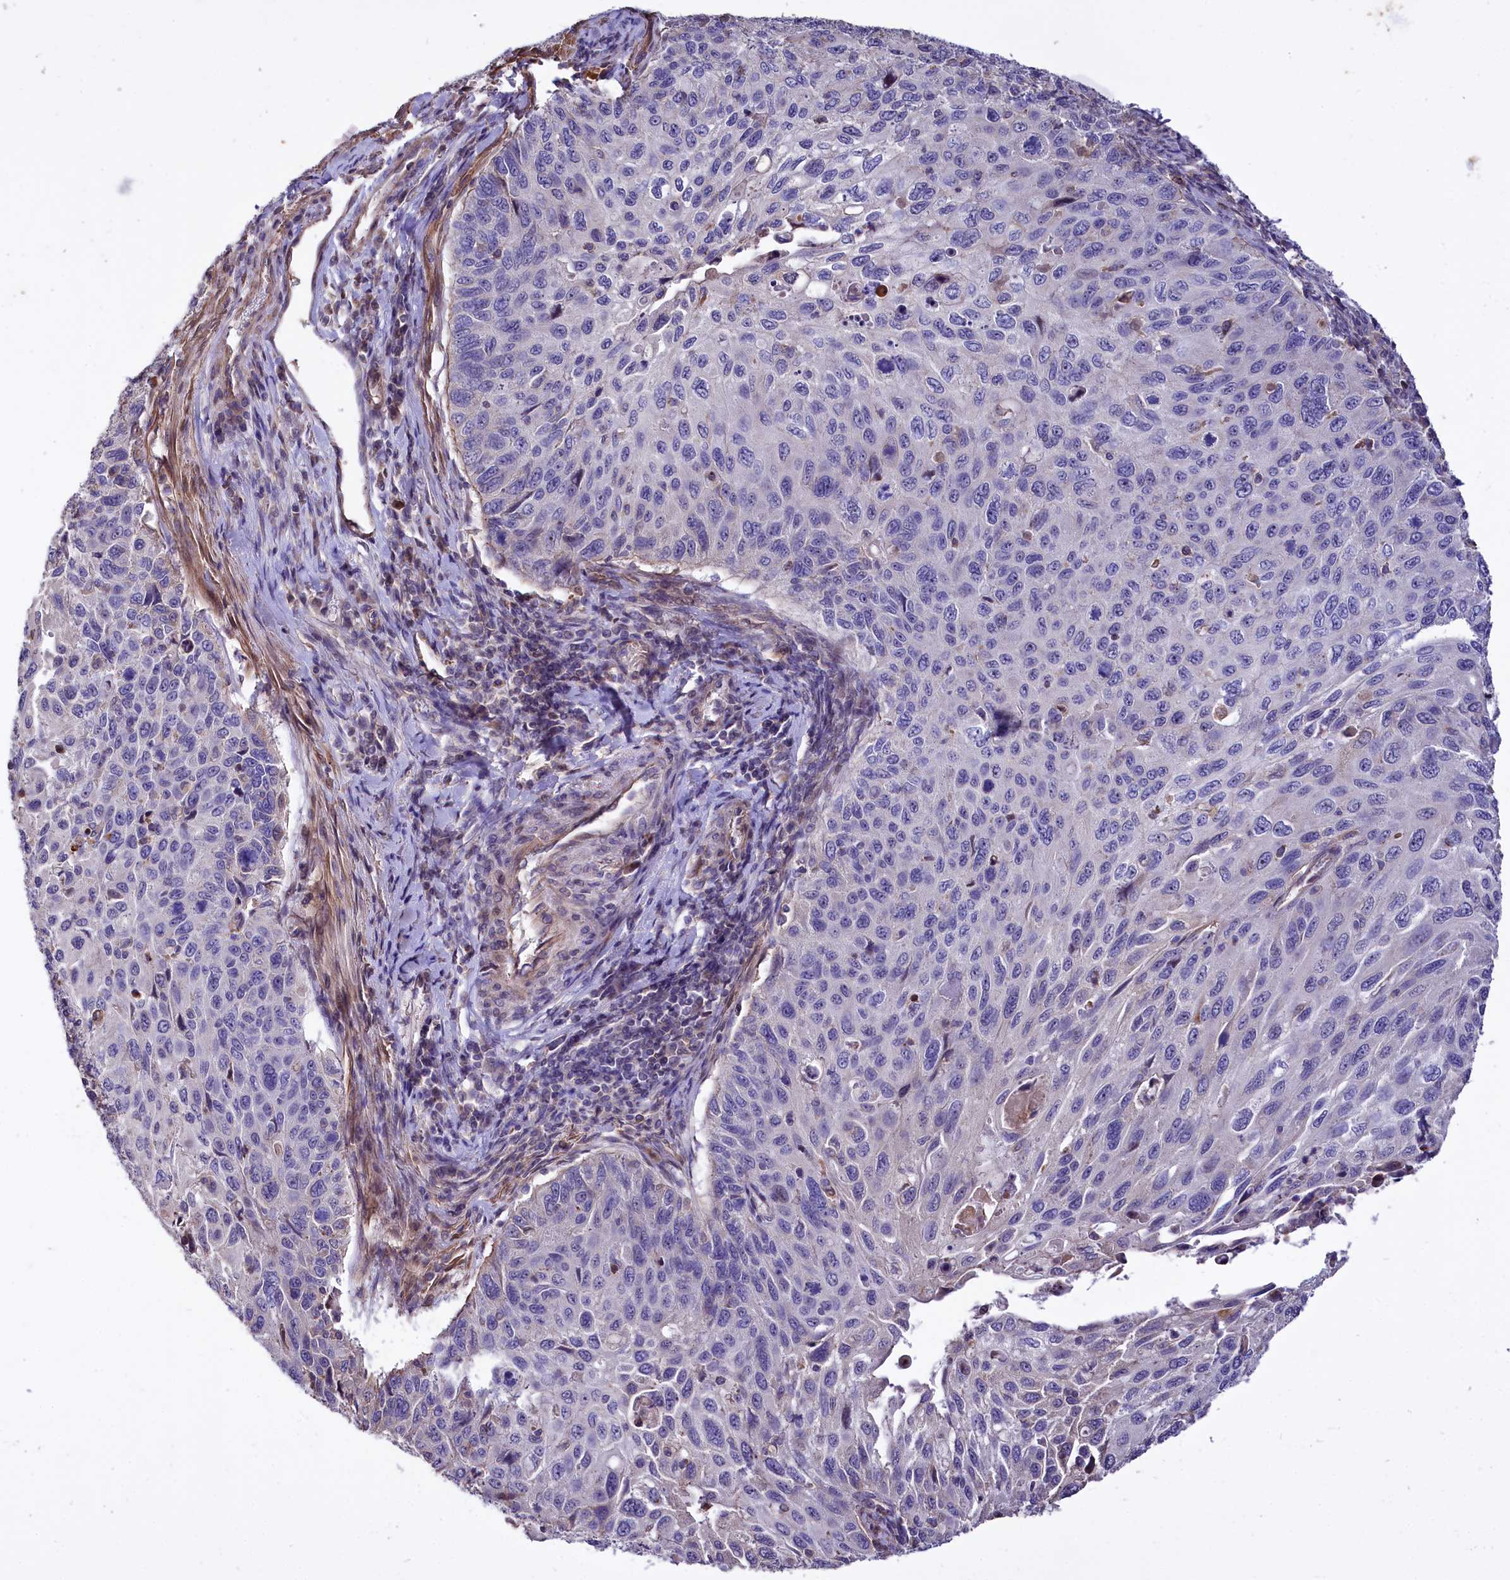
{"staining": {"intensity": "negative", "quantity": "none", "location": "none"}, "tissue": "cervical cancer", "cell_type": "Tumor cells", "image_type": "cancer", "snomed": [{"axis": "morphology", "description": "Squamous cell carcinoma, NOS"}, {"axis": "topography", "description": "Cervix"}], "caption": "IHC image of neoplastic tissue: cervical cancer stained with DAB displays no significant protein staining in tumor cells. (Stains: DAB (3,3'-diaminobenzidine) IHC with hematoxylin counter stain, Microscopy: brightfield microscopy at high magnification).", "gene": "RPUSD3", "patient": {"sex": "female", "age": 70}}